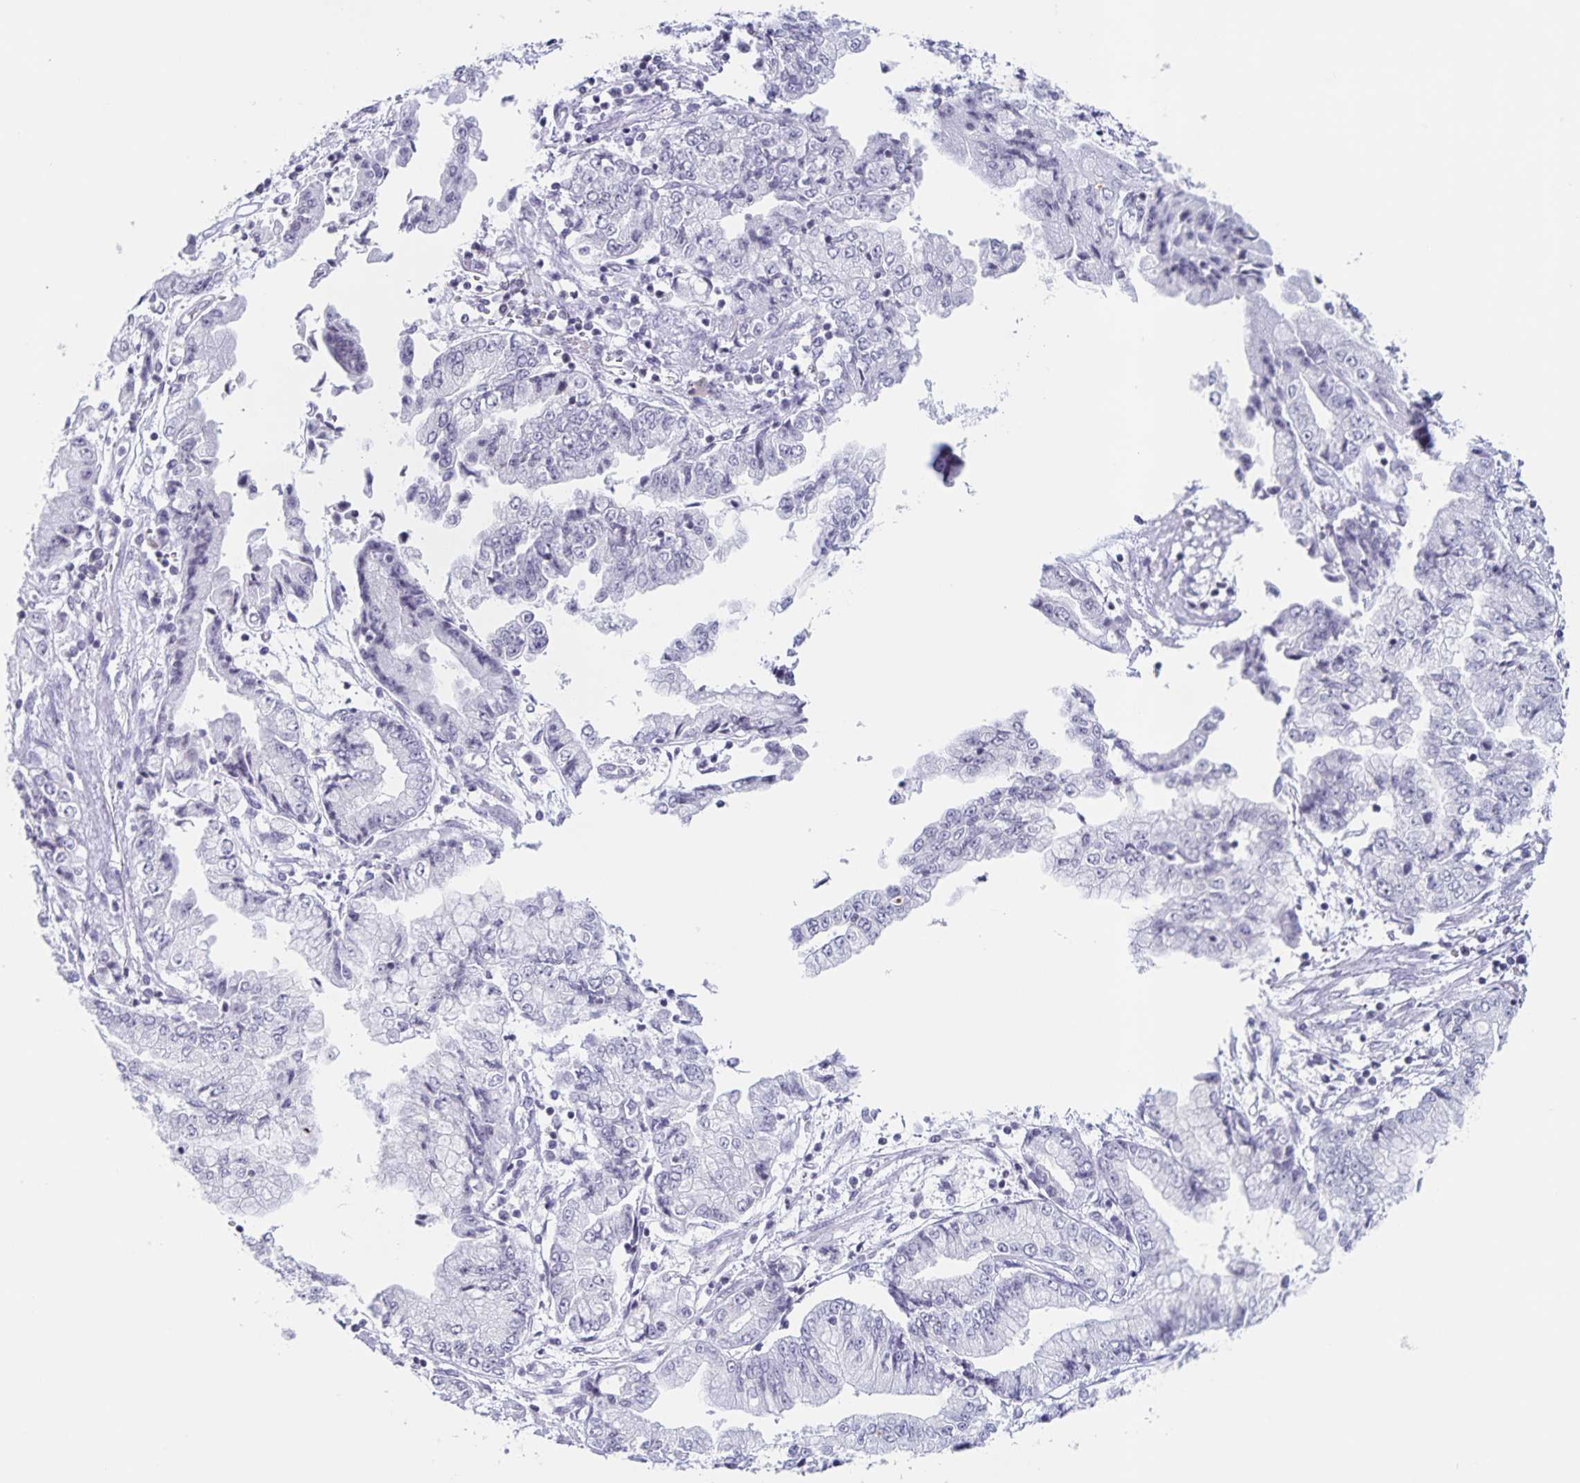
{"staining": {"intensity": "negative", "quantity": "none", "location": "none"}, "tissue": "stomach cancer", "cell_type": "Tumor cells", "image_type": "cancer", "snomed": [{"axis": "morphology", "description": "Adenocarcinoma, NOS"}, {"axis": "topography", "description": "Stomach, upper"}], "caption": "The histopathology image displays no significant staining in tumor cells of stomach adenocarcinoma.", "gene": "LCE6A", "patient": {"sex": "female", "age": 74}}